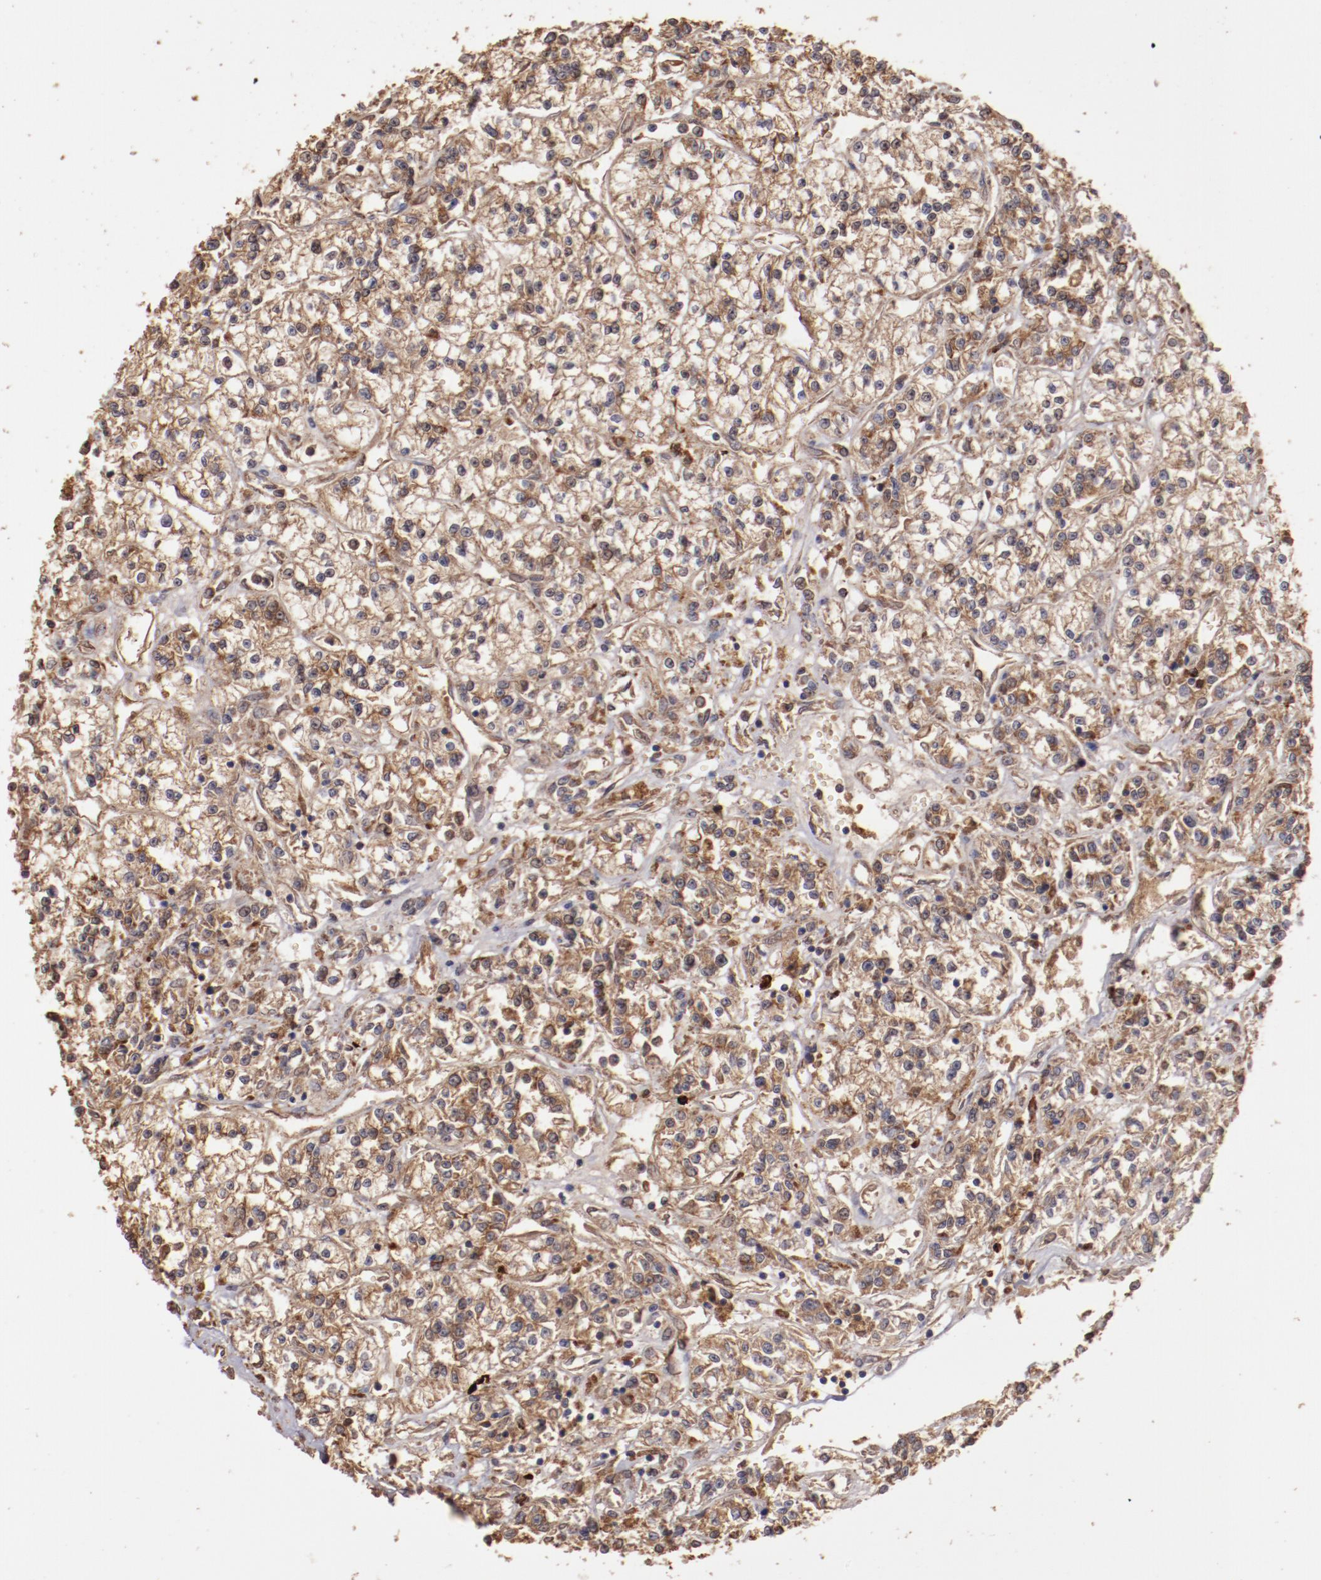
{"staining": {"intensity": "moderate", "quantity": ">75%", "location": "cytoplasmic/membranous"}, "tissue": "renal cancer", "cell_type": "Tumor cells", "image_type": "cancer", "snomed": [{"axis": "morphology", "description": "Adenocarcinoma, NOS"}, {"axis": "topography", "description": "Kidney"}], "caption": "Immunohistochemical staining of human renal cancer (adenocarcinoma) shows moderate cytoplasmic/membranous protein expression in approximately >75% of tumor cells.", "gene": "SRRD", "patient": {"sex": "female", "age": 76}}